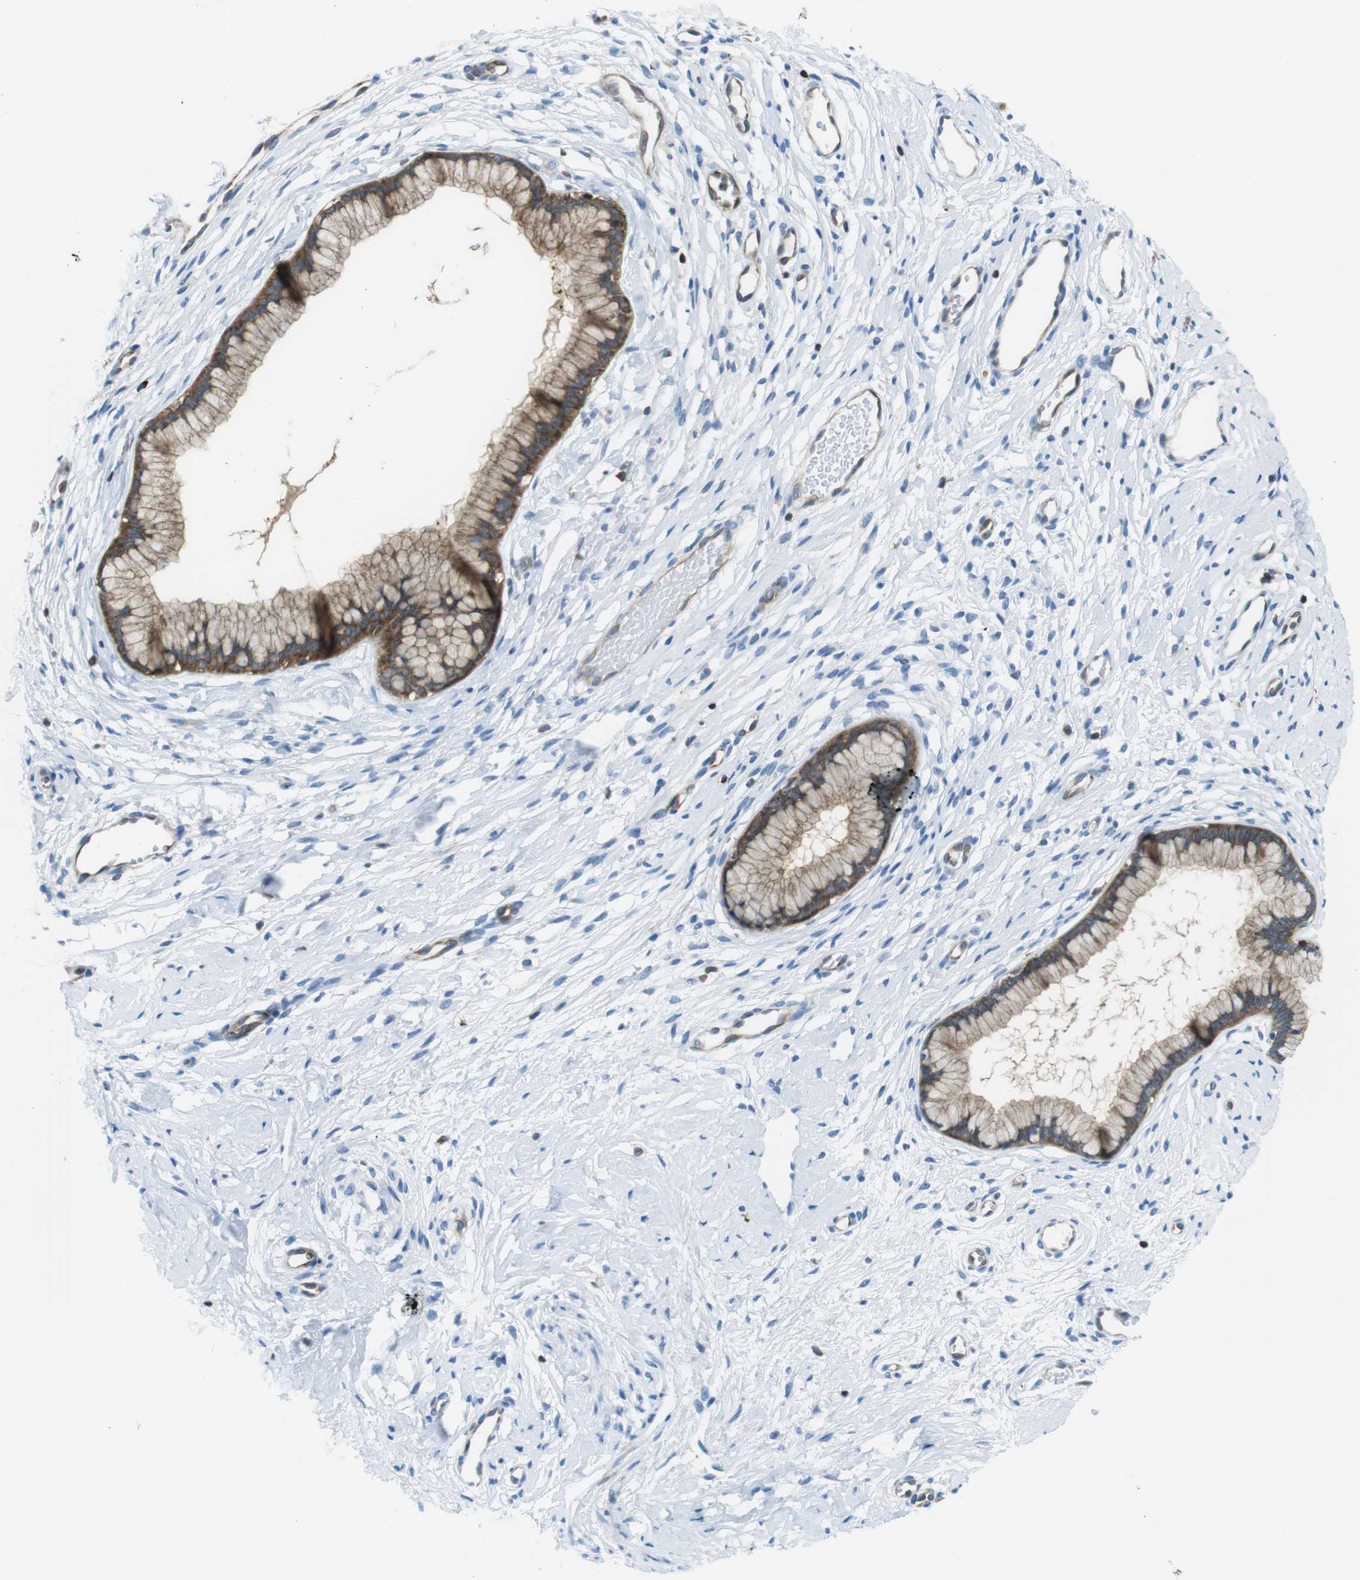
{"staining": {"intensity": "moderate", "quantity": ">75%", "location": "cytoplasmic/membranous"}, "tissue": "cervix", "cell_type": "Glandular cells", "image_type": "normal", "snomed": [{"axis": "morphology", "description": "Normal tissue, NOS"}, {"axis": "topography", "description": "Cervix"}], "caption": "IHC histopathology image of unremarkable human cervix stained for a protein (brown), which reveals medium levels of moderate cytoplasmic/membranous positivity in approximately >75% of glandular cells.", "gene": "TES", "patient": {"sex": "female", "age": 65}}